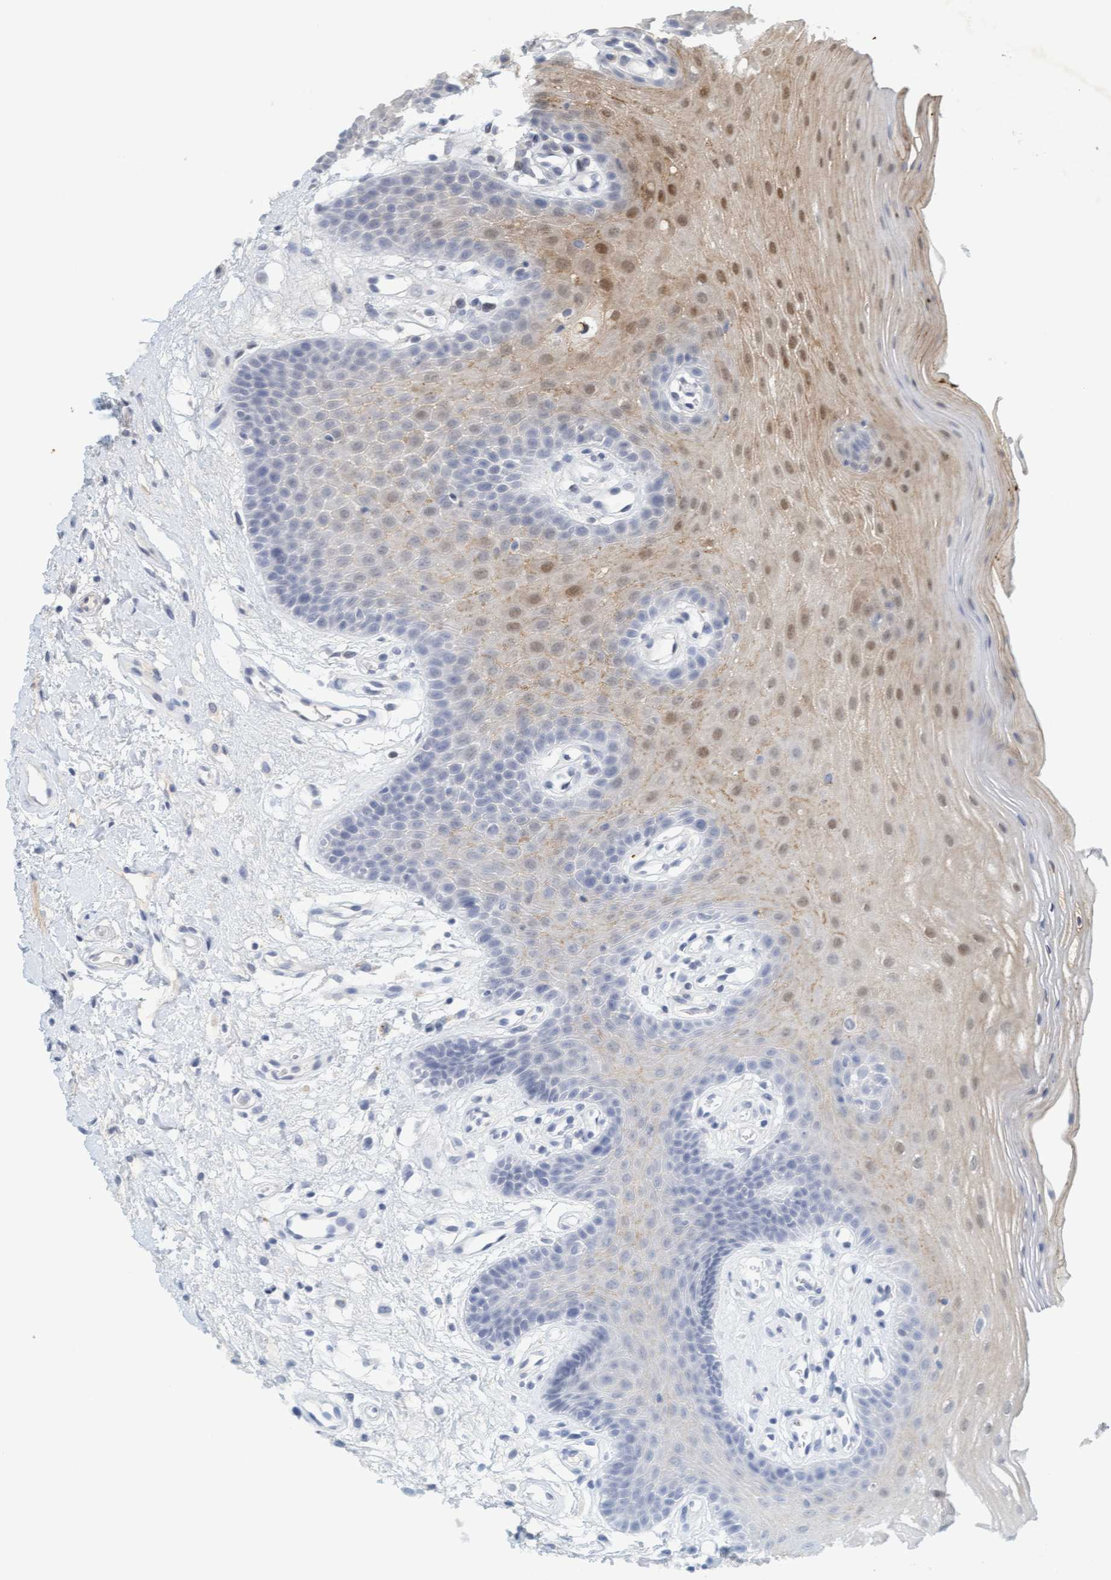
{"staining": {"intensity": "moderate", "quantity": "<25%", "location": "cytoplasmic/membranous,nuclear"}, "tissue": "oral mucosa", "cell_type": "Squamous epithelial cells", "image_type": "normal", "snomed": [{"axis": "morphology", "description": "Normal tissue, NOS"}, {"axis": "morphology", "description": "Squamous cell carcinoma, NOS"}, {"axis": "topography", "description": "Oral tissue"}, {"axis": "topography", "description": "Head-Neck"}], "caption": "DAB (3,3'-diaminobenzidine) immunohistochemical staining of benign oral mucosa reveals moderate cytoplasmic/membranous,nuclear protein positivity in approximately <25% of squamous epithelial cells.", "gene": "VSIG8", "patient": {"sex": "male", "age": 71}}